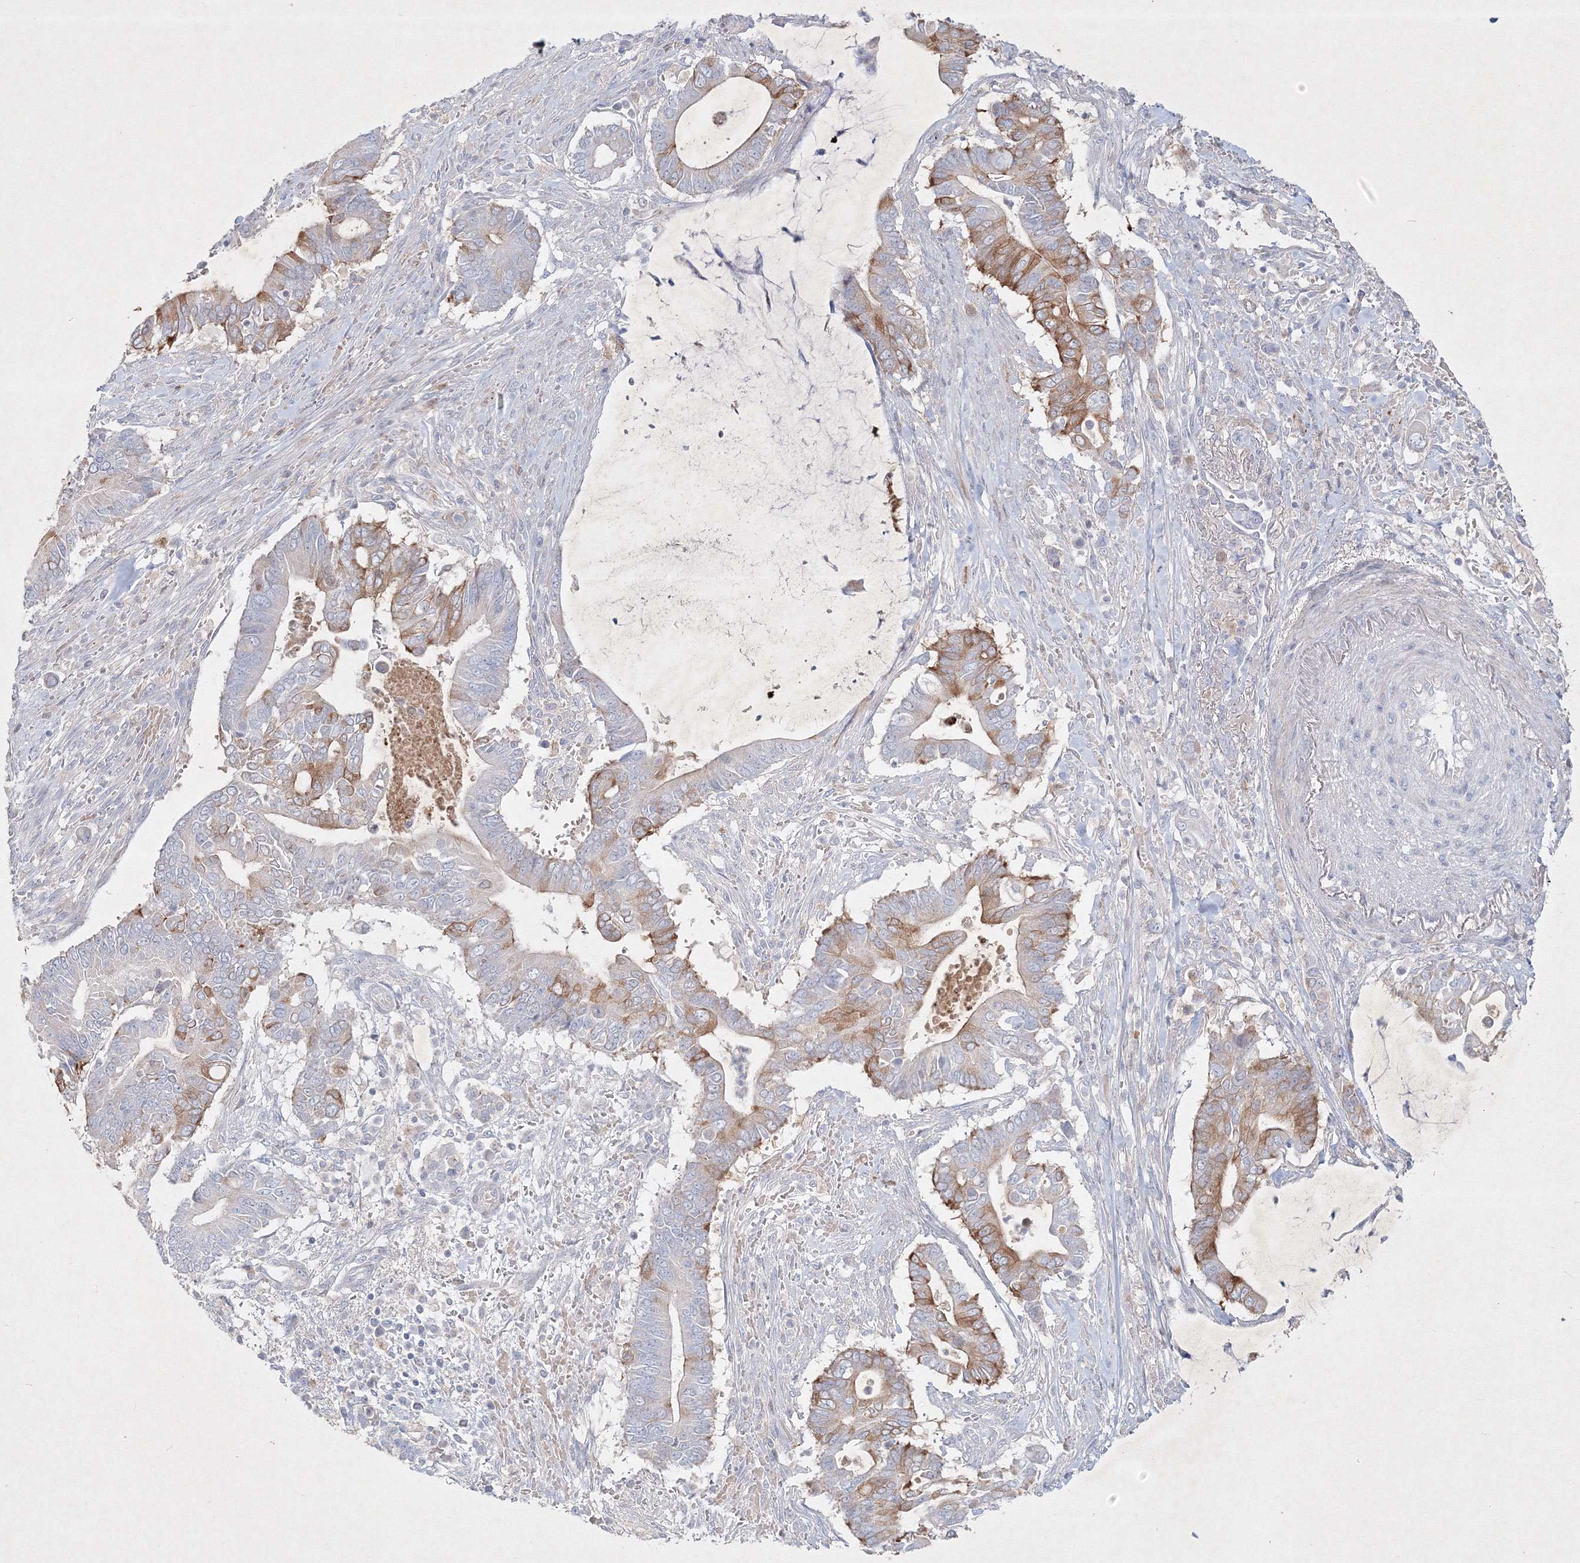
{"staining": {"intensity": "moderate", "quantity": "25%-75%", "location": "cytoplasmic/membranous"}, "tissue": "pancreatic cancer", "cell_type": "Tumor cells", "image_type": "cancer", "snomed": [{"axis": "morphology", "description": "Adenocarcinoma, NOS"}, {"axis": "topography", "description": "Pancreas"}], "caption": "High-power microscopy captured an immunohistochemistry (IHC) photomicrograph of pancreatic adenocarcinoma, revealing moderate cytoplasmic/membranous staining in approximately 25%-75% of tumor cells.", "gene": "CXXC4", "patient": {"sex": "male", "age": 68}}